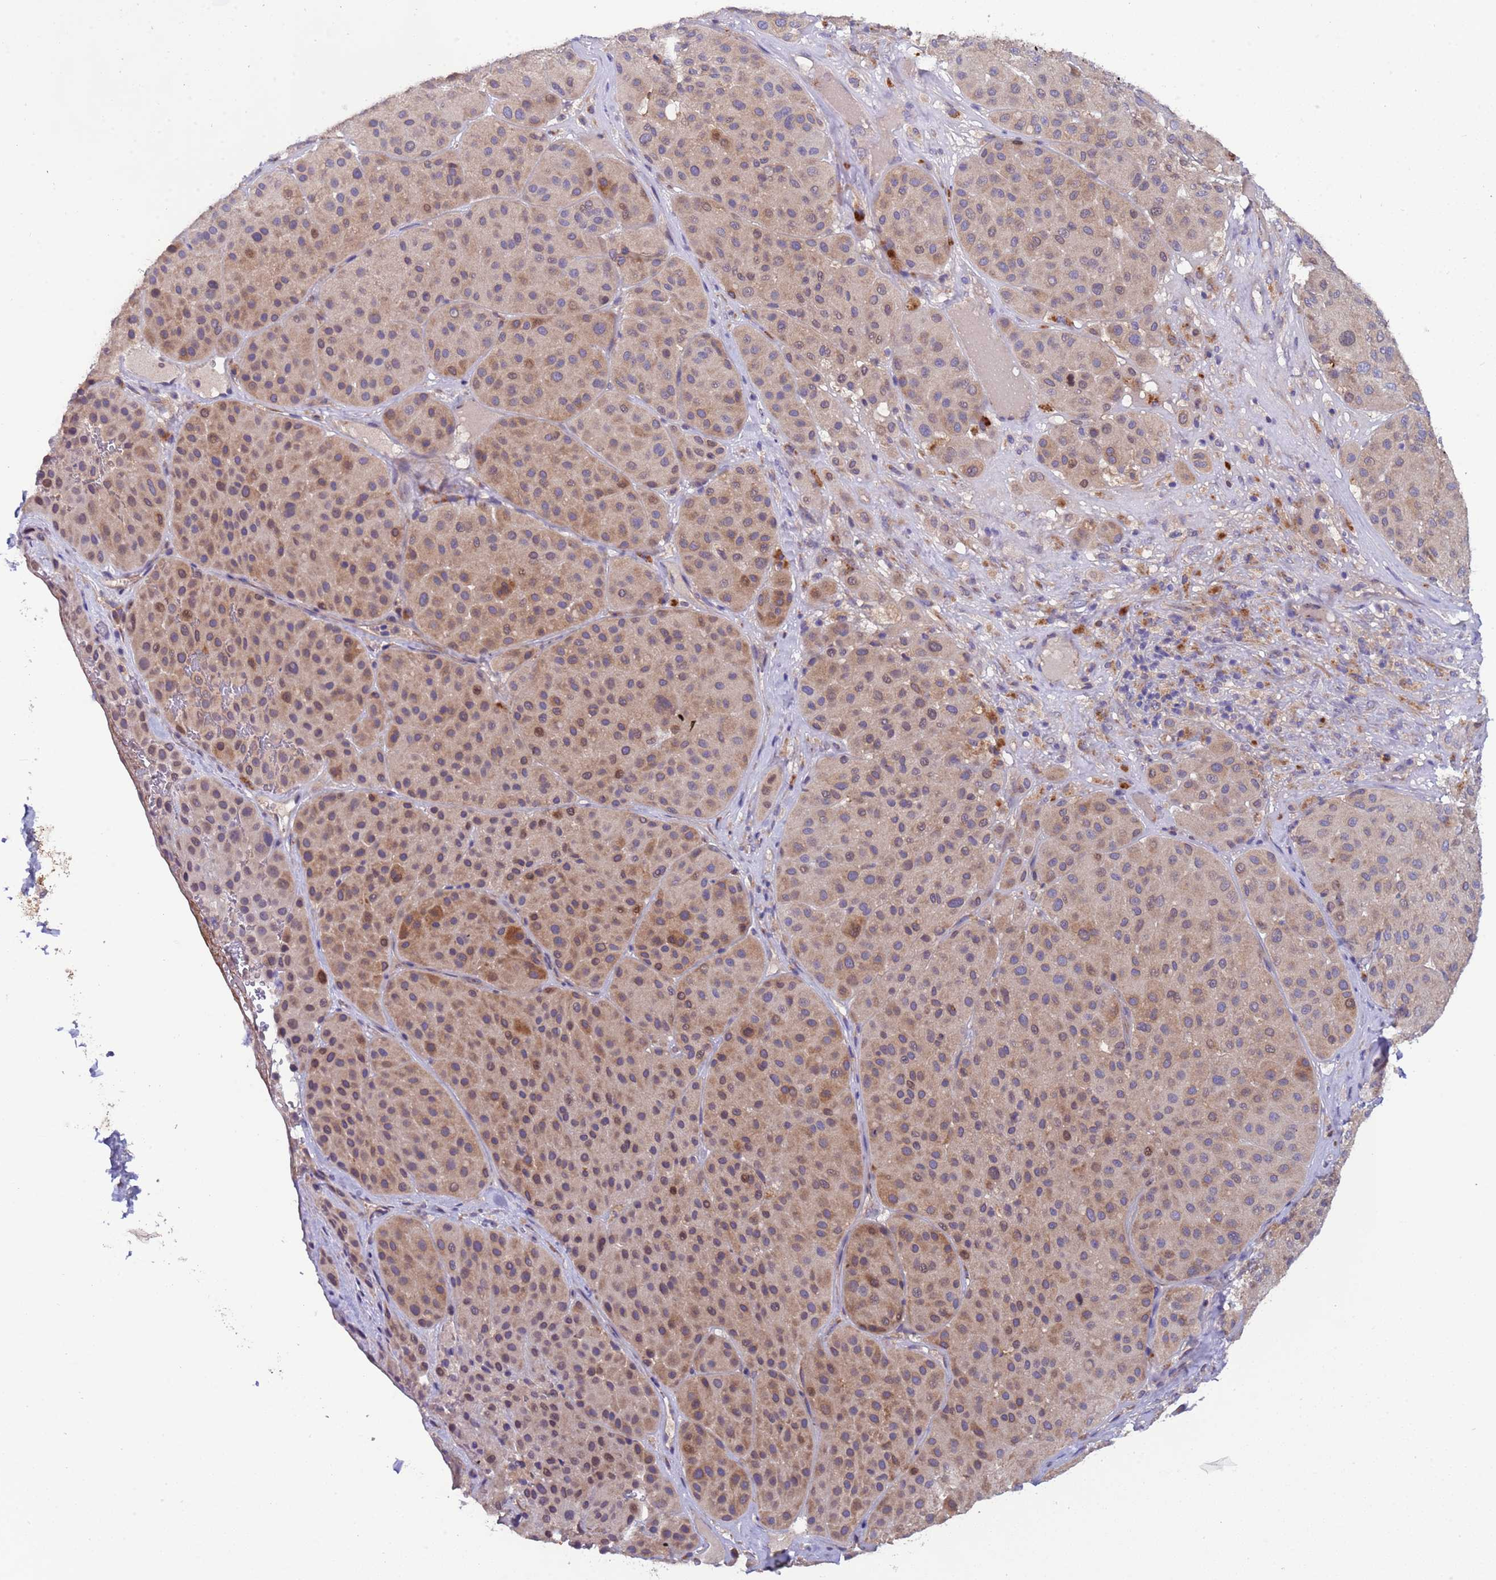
{"staining": {"intensity": "weak", "quantity": "25%-75%", "location": "cytoplasmic/membranous,nuclear"}, "tissue": "melanoma", "cell_type": "Tumor cells", "image_type": "cancer", "snomed": [{"axis": "morphology", "description": "Malignant melanoma, Metastatic site"}, {"axis": "topography", "description": "Smooth muscle"}], "caption": "A histopathology image of melanoma stained for a protein shows weak cytoplasmic/membranous and nuclear brown staining in tumor cells.", "gene": "ZNF248", "patient": {"sex": "male", "age": 41}}